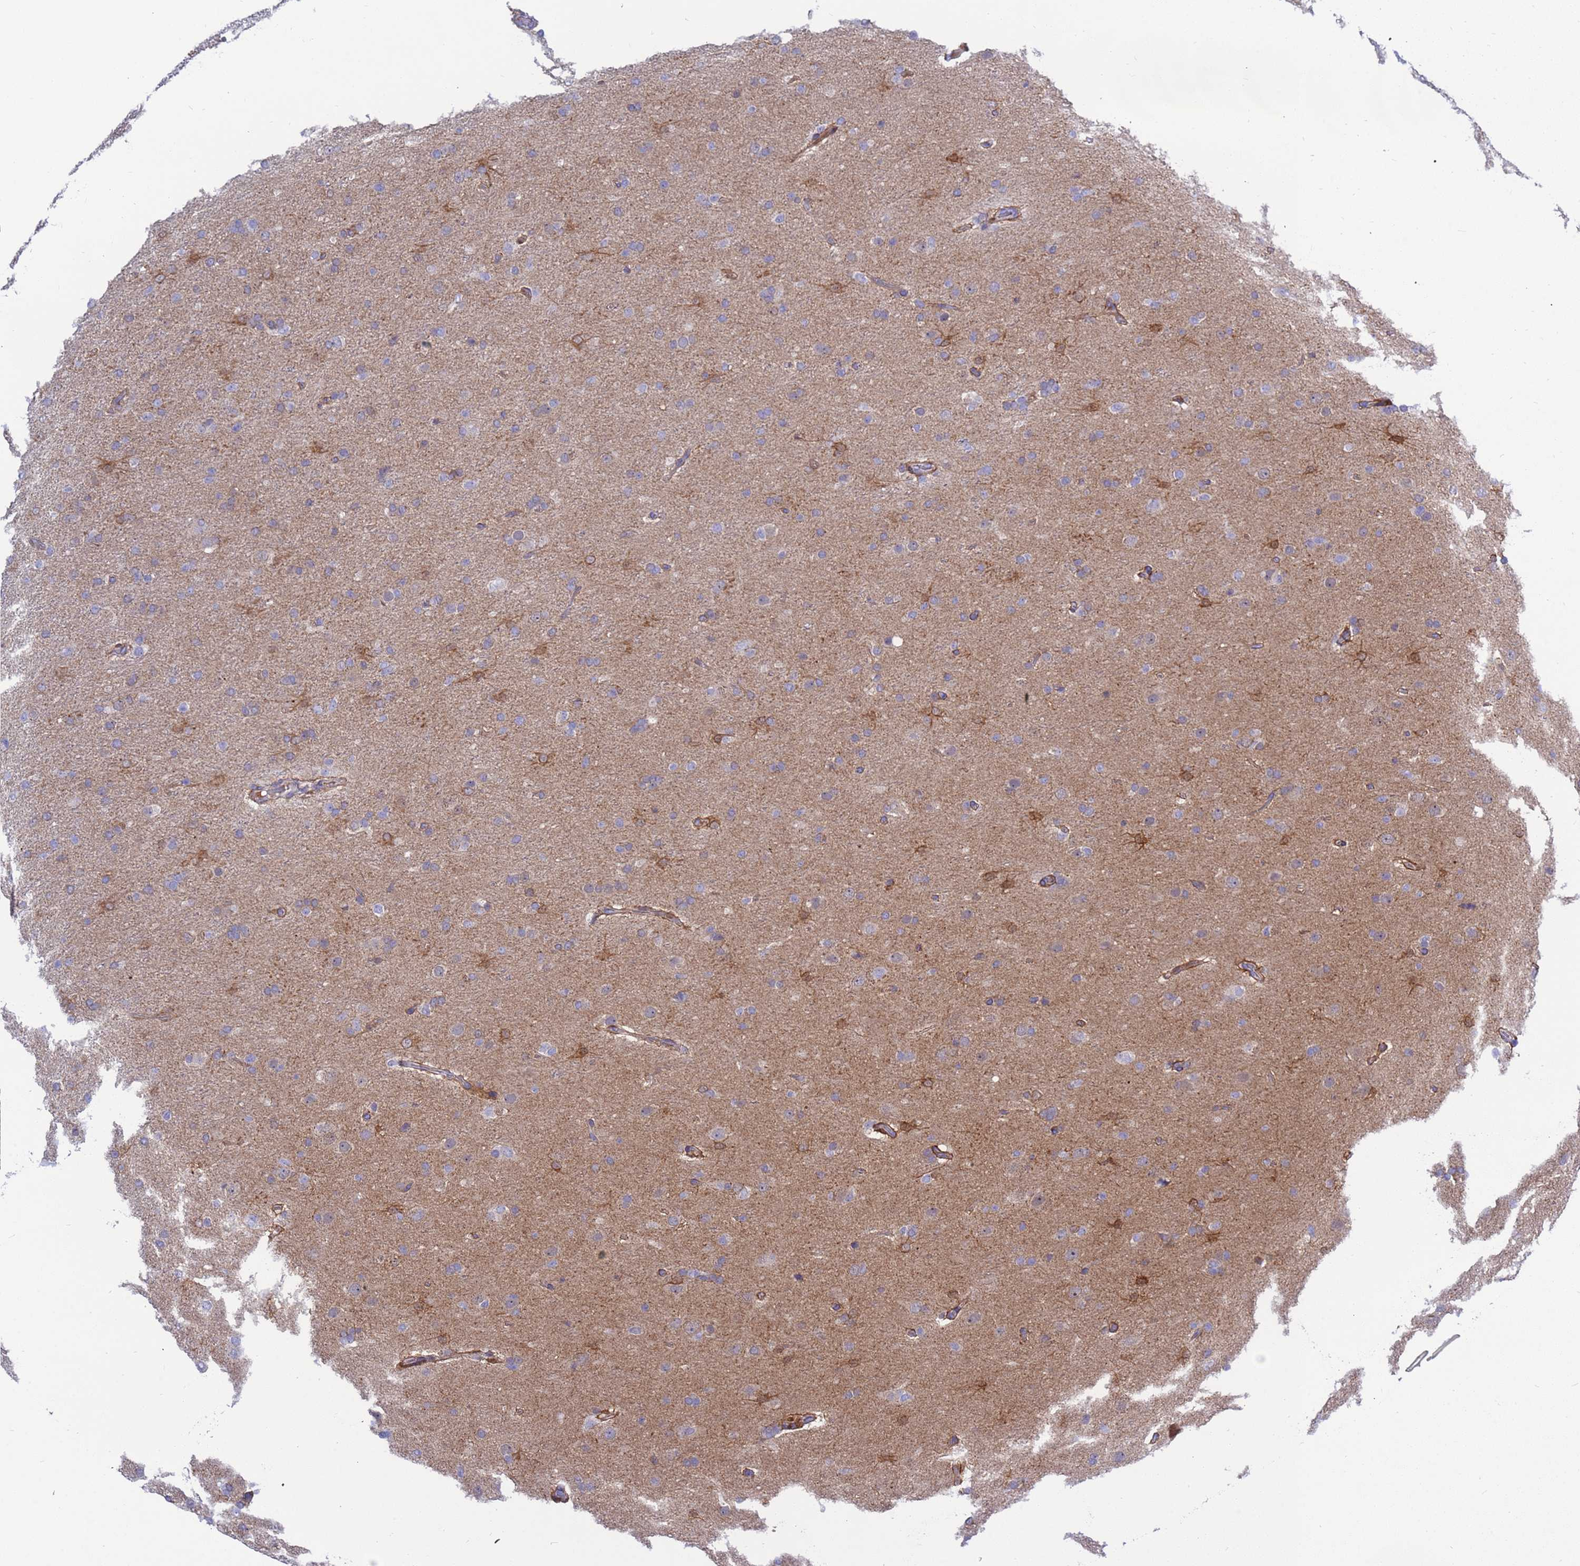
{"staining": {"intensity": "weak", "quantity": "<25%", "location": "cytoplasmic/membranous"}, "tissue": "glioma", "cell_type": "Tumor cells", "image_type": "cancer", "snomed": [{"axis": "morphology", "description": "Glioma, malignant, Low grade"}, {"axis": "topography", "description": "Brain"}], "caption": "This is an immunohistochemistry (IHC) photomicrograph of human malignant glioma (low-grade). There is no positivity in tumor cells.", "gene": "FOXRED1", "patient": {"sex": "male", "age": 65}}